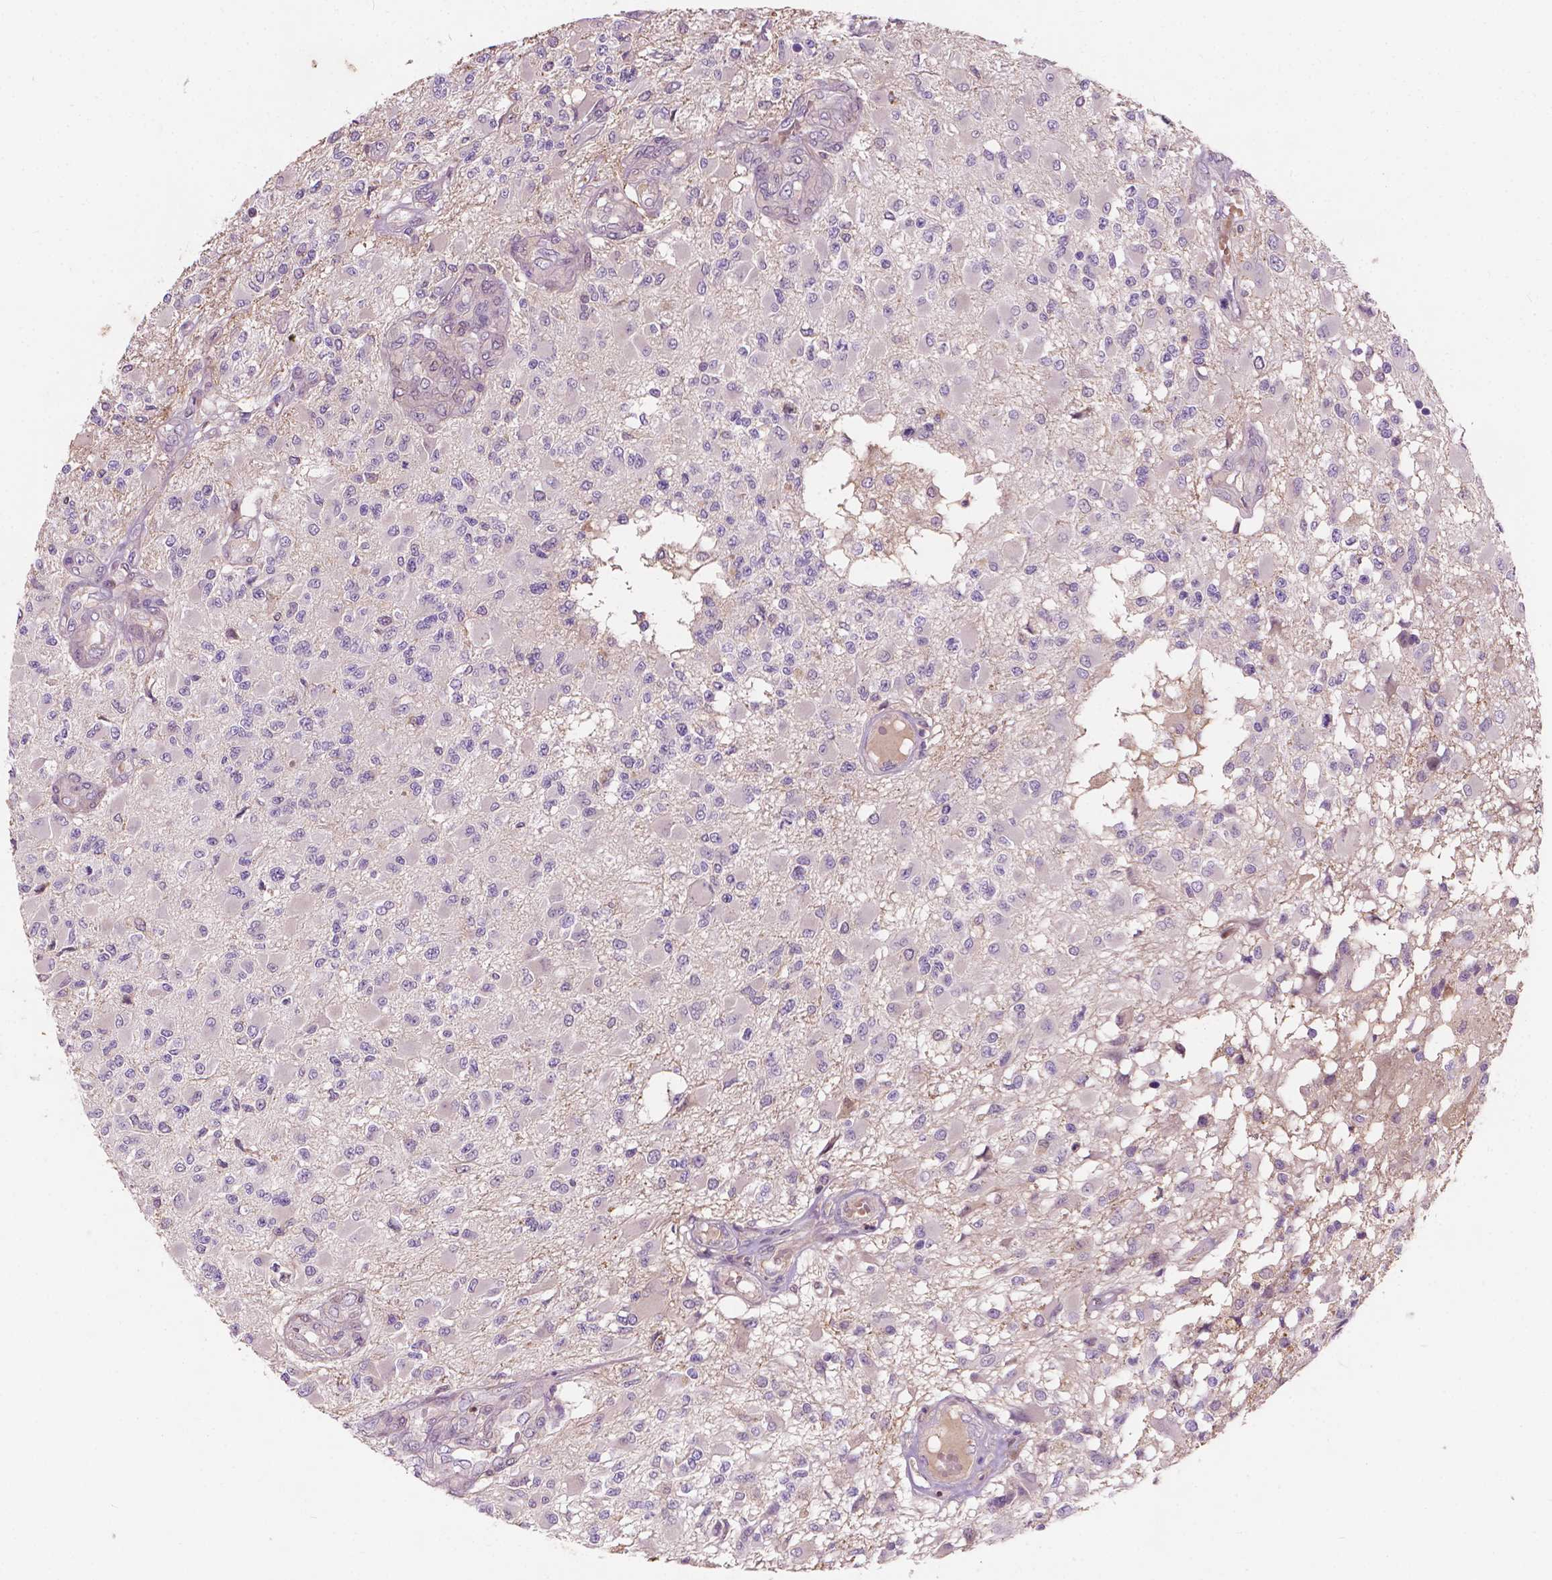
{"staining": {"intensity": "negative", "quantity": "none", "location": "none"}, "tissue": "glioma", "cell_type": "Tumor cells", "image_type": "cancer", "snomed": [{"axis": "morphology", "description": "Glioma, malignant, High grade"}, {"axis": "topography", "description": "Brain"}], "caption": "Immunohistochemistry (IHC) photomicrograph of neoplastic tissue: malignant glioma (high-grade) stained with DAB (3,3'-diaminobenzidine) demonstrates no significant protein positivity in tumor cells.", "gene": "GPR37", "patient": {"sex": "female", "age": 63}}